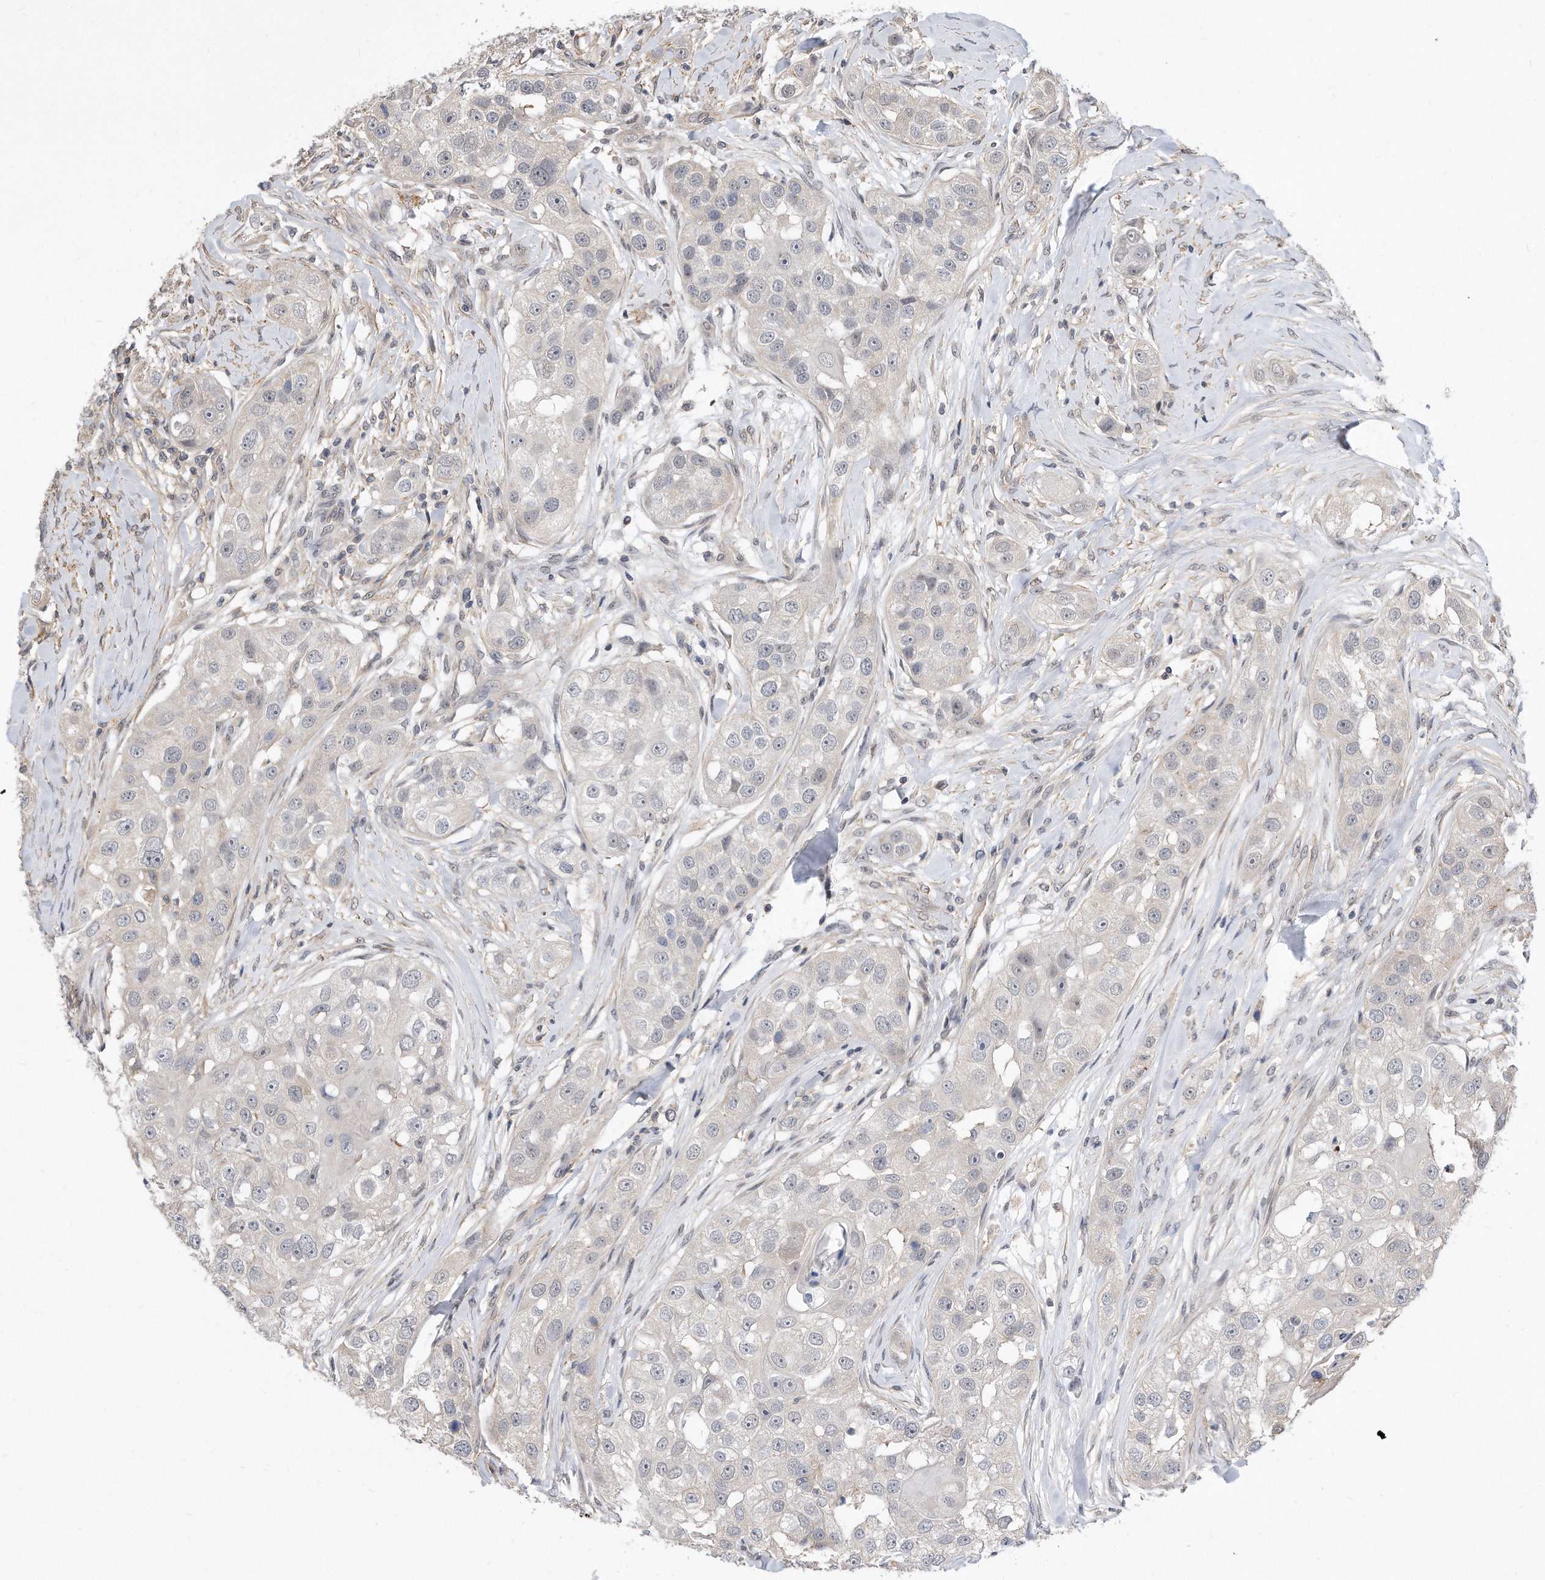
{"staining": {"intensity": "negative", "quantity": "none", "location": "none"}, "tissue": "head and neck cancer", "cell_type": "Tumor cells", "image_type": "cancer", "snomed": [{"axis": "morphology", "description": "Normal tissue, NOS"}, {"axis": "morphology", "description": "Squamous cell carcinoma, NOS"}, {"axis": "topography", "description": "Skeletal muscle"}, {"axis": "topography", "description": "Head-Neck"}], "caption": "The immunohistochemistry (IHC) image has no significant expression in tumor cells of head and neck squamous cell carcinoma tissue.", "gene": "TCP1", "patient": {"sex": "male", "age": 51}}